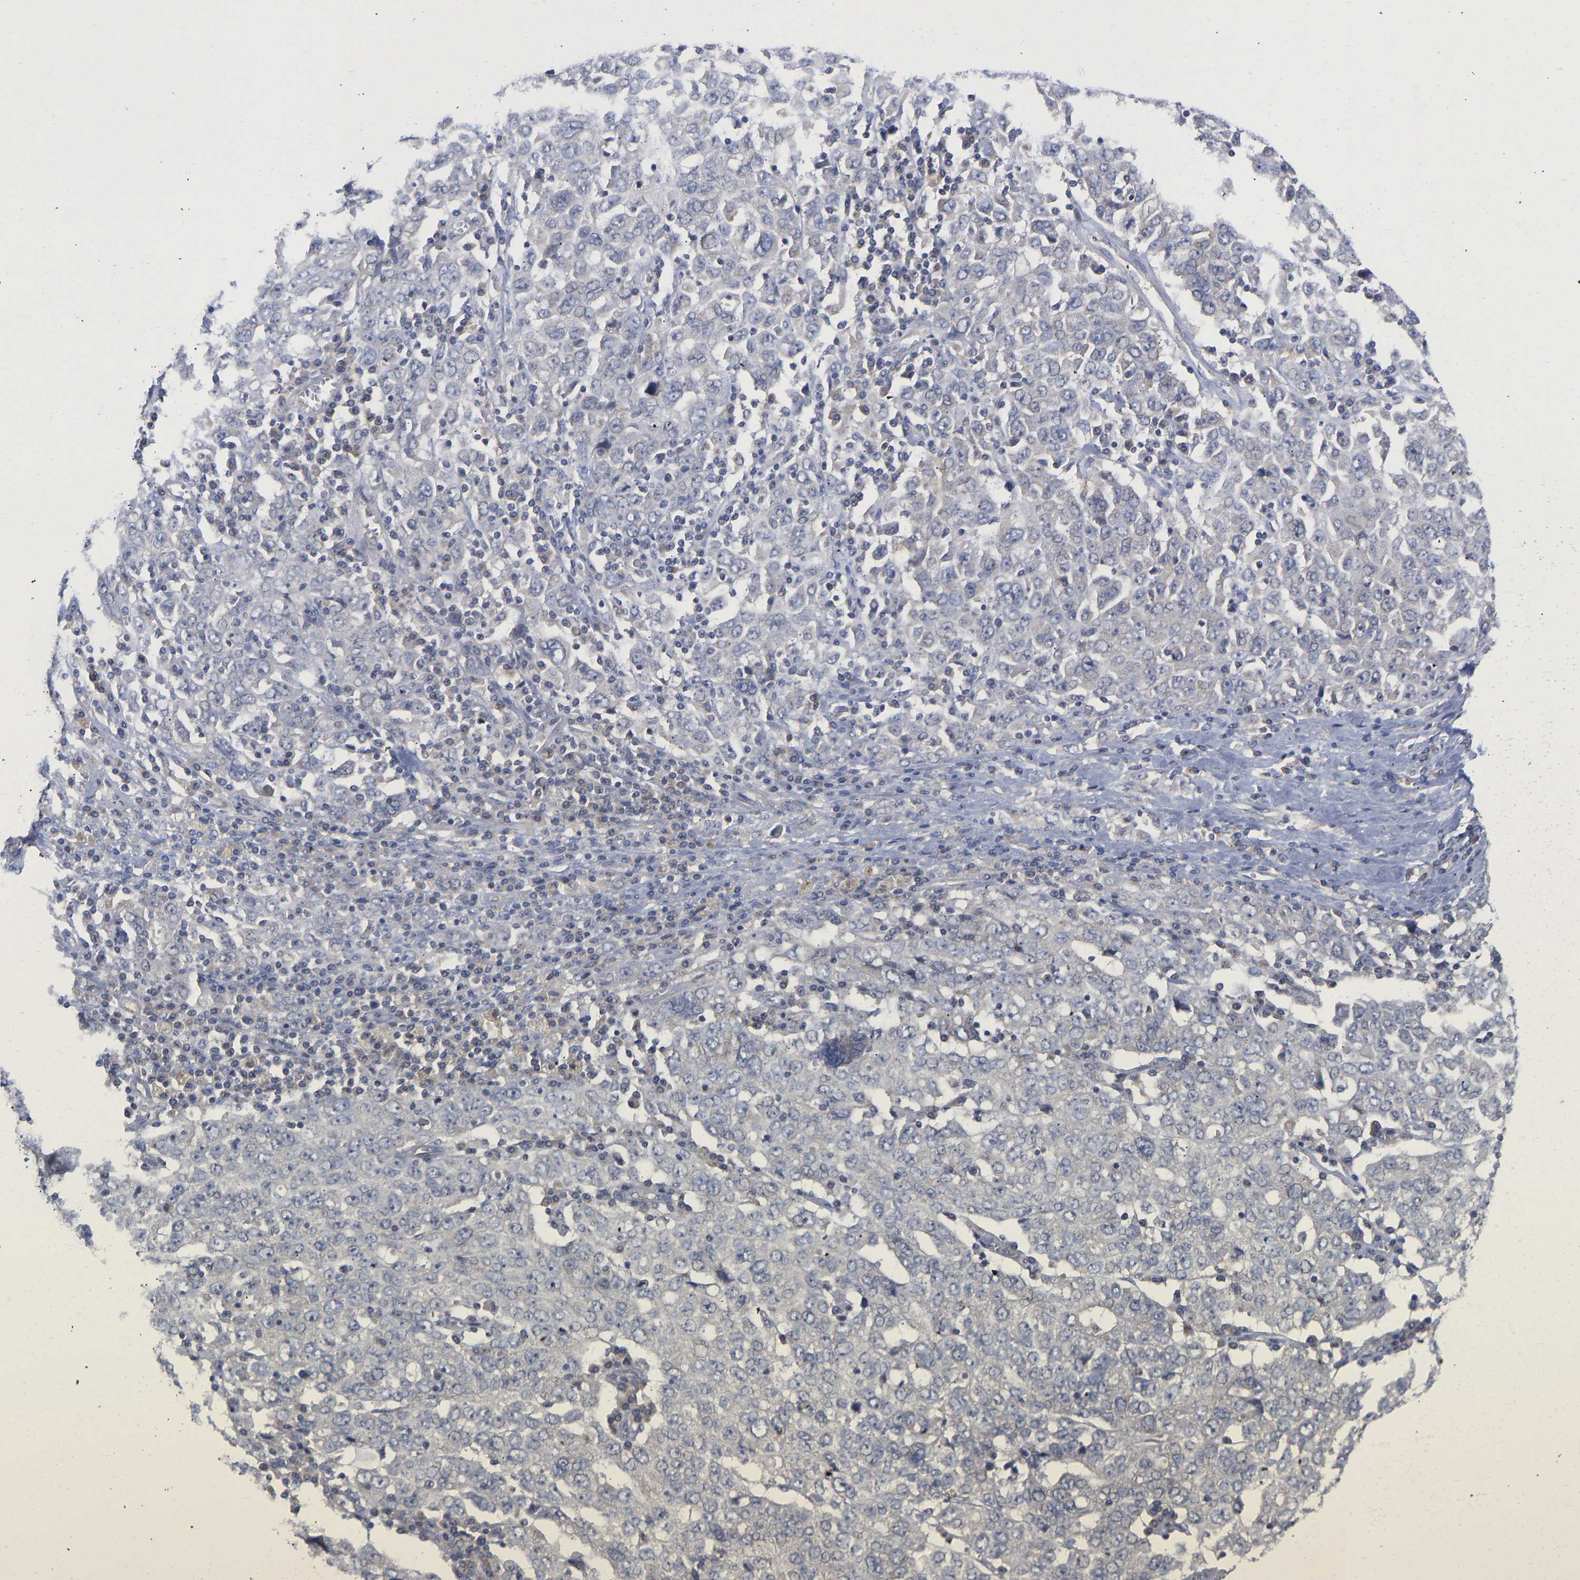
{"staining": {"intensity": "negative", "quantity": "none", "location": "none"}, "tissue": "ovarian cancer", "cell_type": "Tumor cells", "image_type": "cancer", "snomed": [{"axis": "morphology", "description": "Carcinoma, endometroid"}, {"axis": "topography", "description": "Ovary"}], "caption": "High power microscopy photomicrograph of an immunohistochemistry (IHC) micrograph of endometroid carcinoma (ovarian), revealing no significant staining in tumor cells. (DAB immunohistochemistry visualized using brightfield microscopy, high magnification).", "gene": "MAP2K3", "patient": {"sex": "female", "age": 62}}